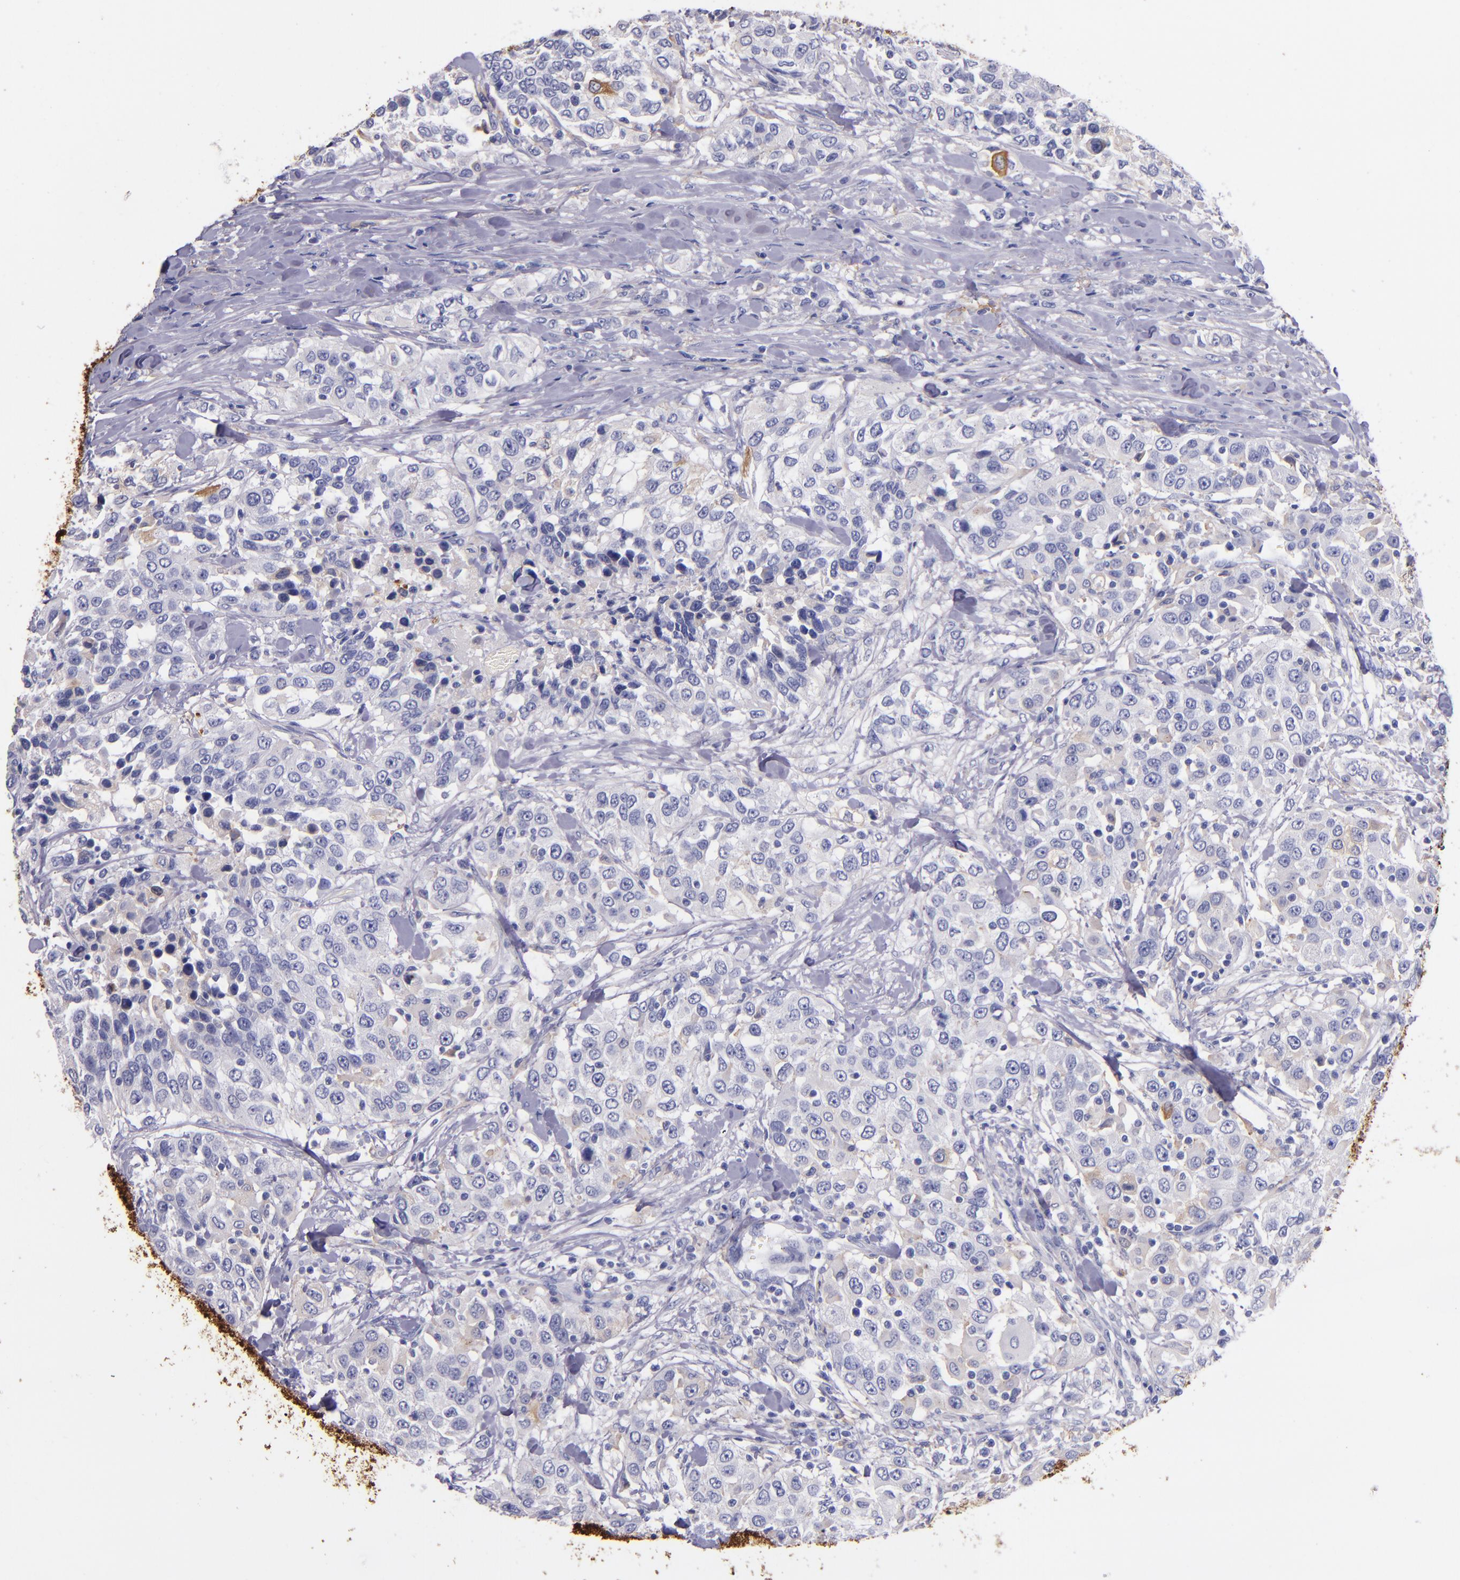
{"staining": {"intensity": "negative", "quantity": "none", "location": "none"}, "tissue": "urothelial cancer", "cell_type": "Tumor cells", "image_type": "cancer", "snomed": [{"axis": "morphology", "description": "Urothelial carcinoma, High grade"}, {"axis": "topography", "description": "Urinary bladder"}], "caption": "This micrograph is of urothelial carcinoma (high-grade) stained with IHC to label a protein in brown with the nuclei are counter-stained blue. There is no expression in tumor cells.", "gene": "IVL", "patient": {"sex": "female", "age": 80}}